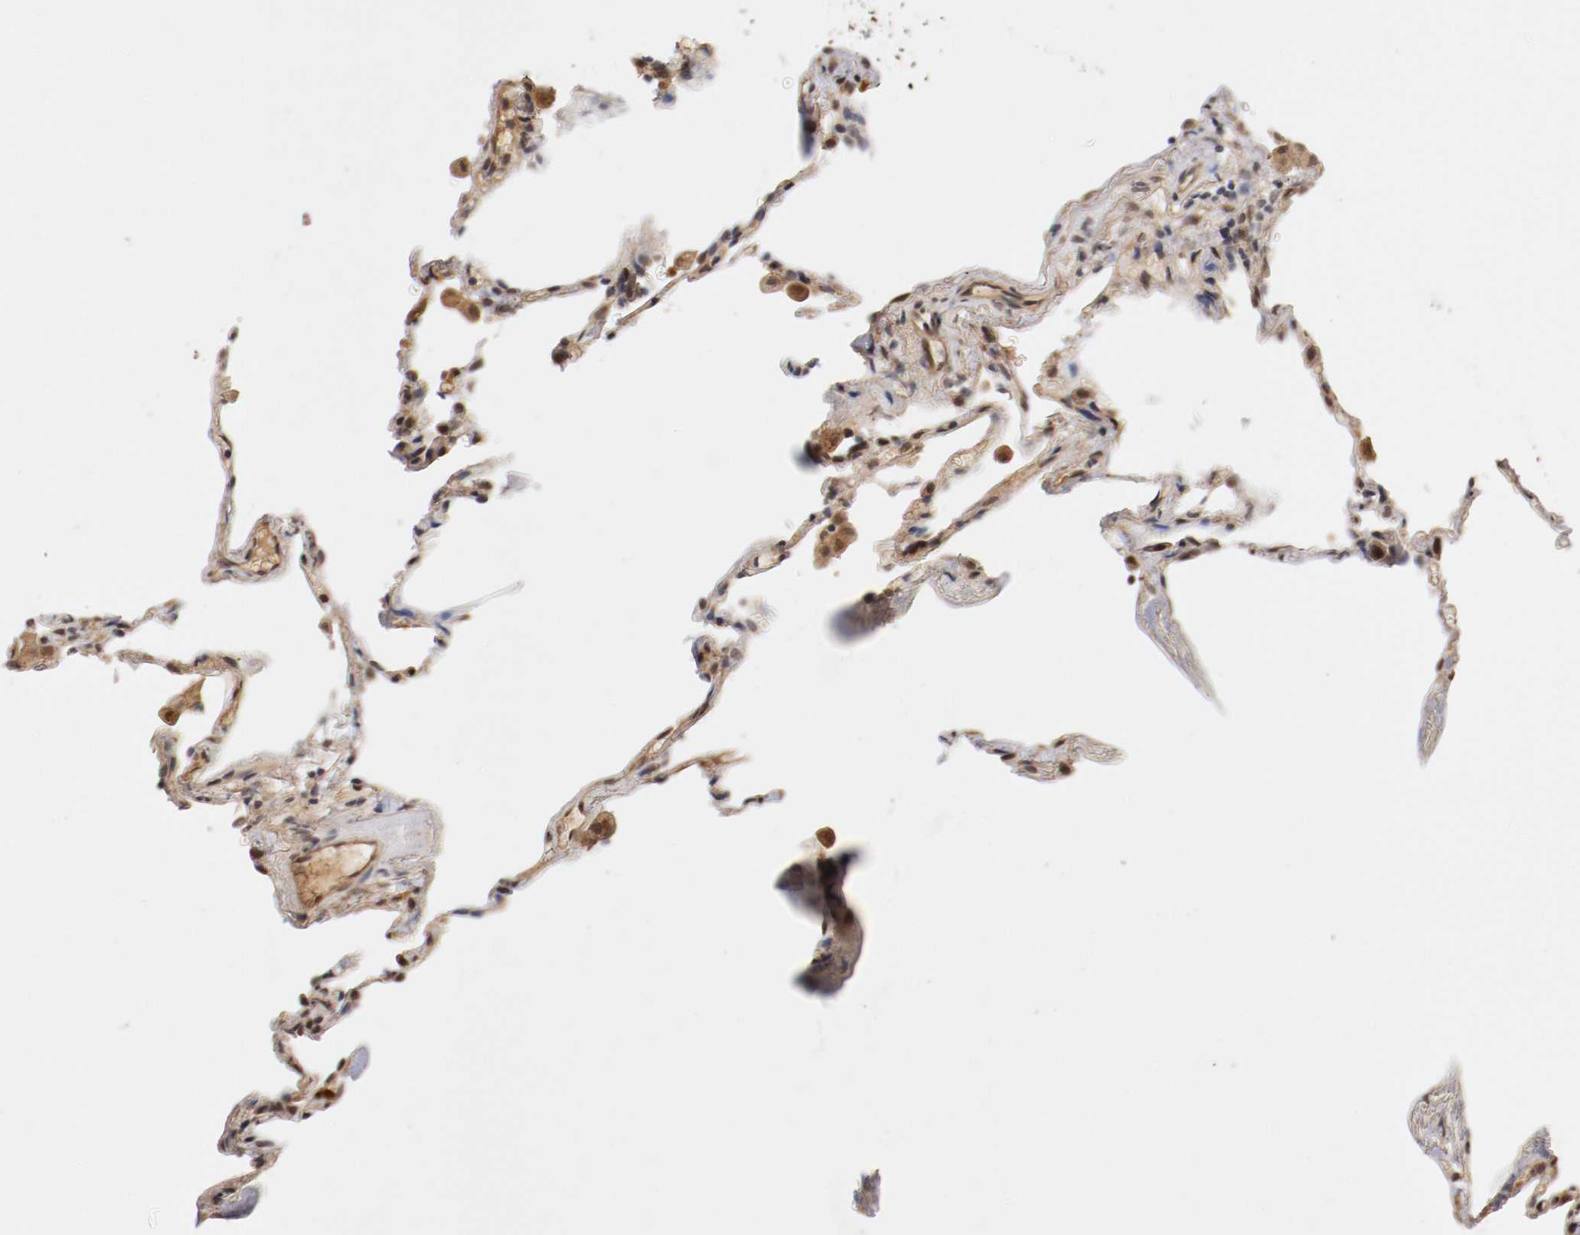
{"staining": {"intensity": "weak", "quantity": ">75%", "location": "cytoplasmic/membranous,nuclear"}, "tissue": "lung", "cell_type": "Alveolar cells", "image_type": "normal", "snomed": [{"axis": "morphology", "description": "Normal tissue, NOS"}, {"axis": "topography", "description": "Lung"}], "caption": "This image displays immunohistochemistry staining of unremarkable human lung, with low weak cytoplasmic/membranous,nuclear positivity in approximately >75% of alveolar cells.", "gene": "DNMT3B", "patient": {"sex": "male", "age": 59}}